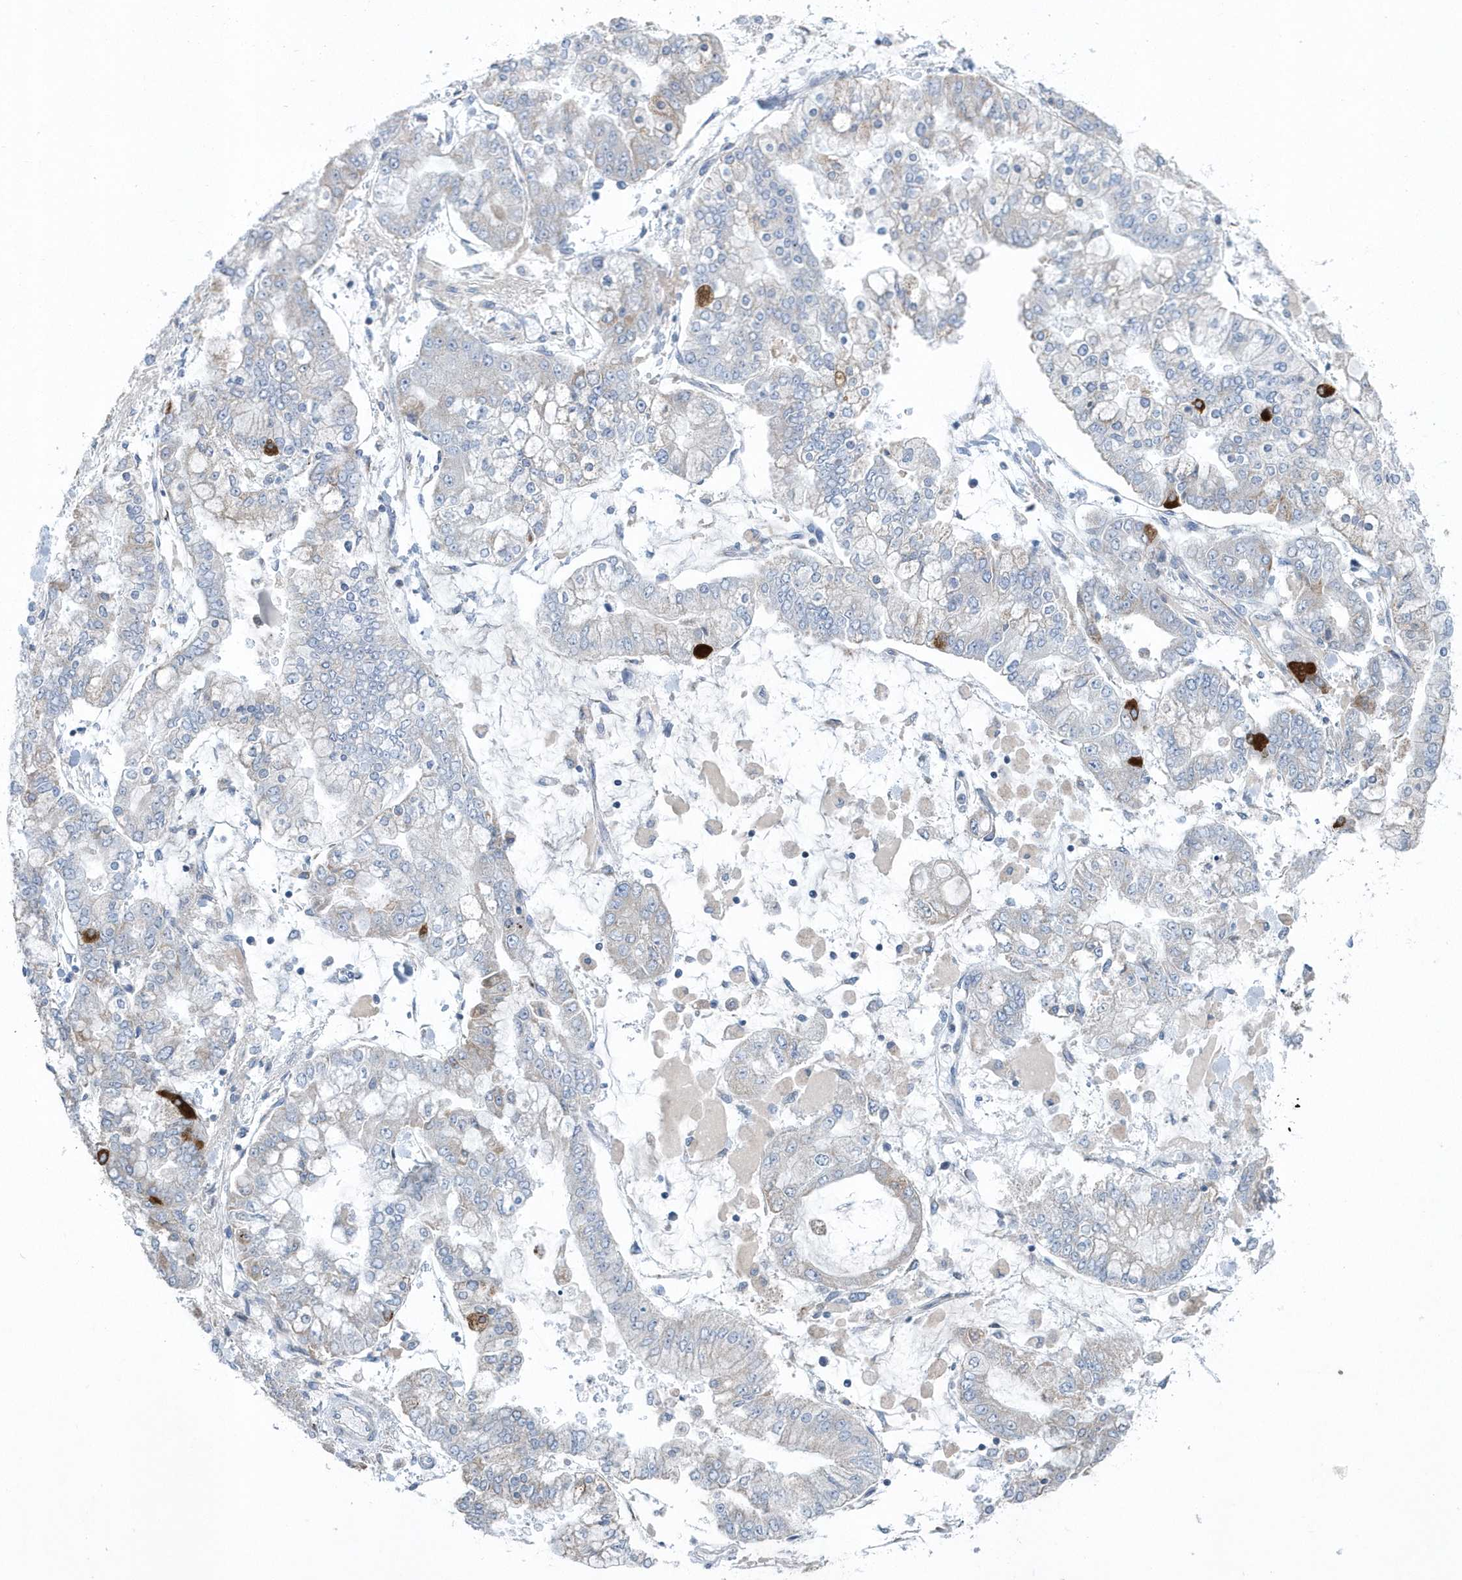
{"staining": {"intensity": "negative", "quantity": "none", "location": "none"}, "tissue": "stomach cancer", "cell_type": "Tumor cells", "image_type": "cancer", "snomed": [{"axis": "morphology", "description": "Normal tissue, NOS"}, {"axis": "morphology", "description": "Adenocarcinoma, NOS"}, {"axis": "topography", "description": "Stomach, upper"}, {"axis": "topography", "description": "Stomach"}], "caption": "IHC of human adenocarcinoma (stomach) shows no staining in tumor cells.", "gene": "SPATA18", "patient": {"sex": "male", "age": 76}}